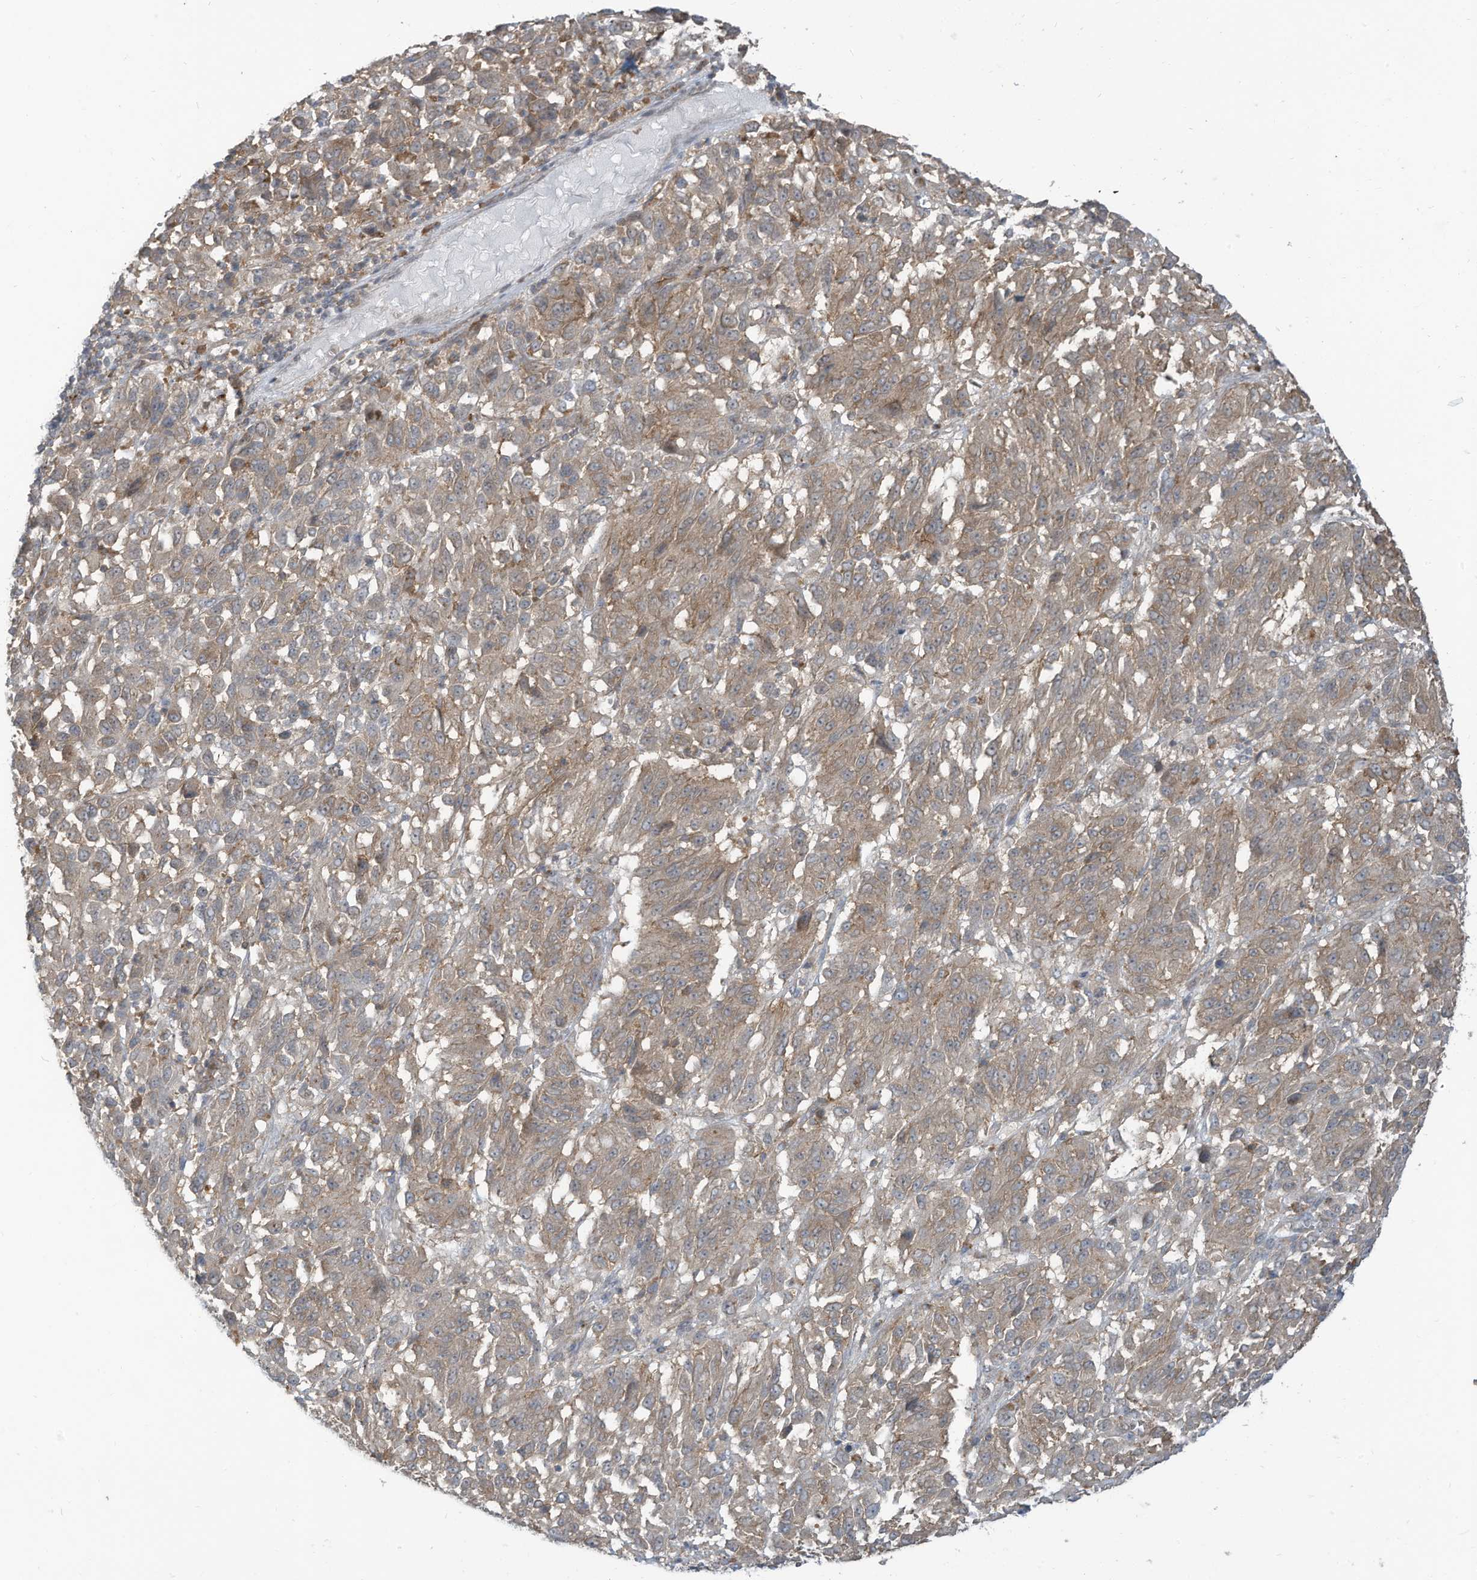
{"staining": {"intensity": "weak", "quantity": ">75%", "location": "cytoplasmic/membranous"}, "tissue": "melanoma", "cell_type": "Tumor cells", "image_type": "cancer", "snomed": [{"axis": "morphology", "description": "Malignant melanoma, Metastatic site"}, {"axis": "topography", "description": "Lung"}], "caption": "Immunohistochemistry staining of melanoma, which exhibits low levels of weak cytoplasmic/membranous positivity in approximately >75% of tumor cells indicating weak cytoplasmic/membranous protein staining. The staining was performed using DAB (brown) for protein detection and nuclei were counterstained in hematoxylin (blue).", "gene": "DZIP3", "patient": {"sex": "male", "age": 64}}